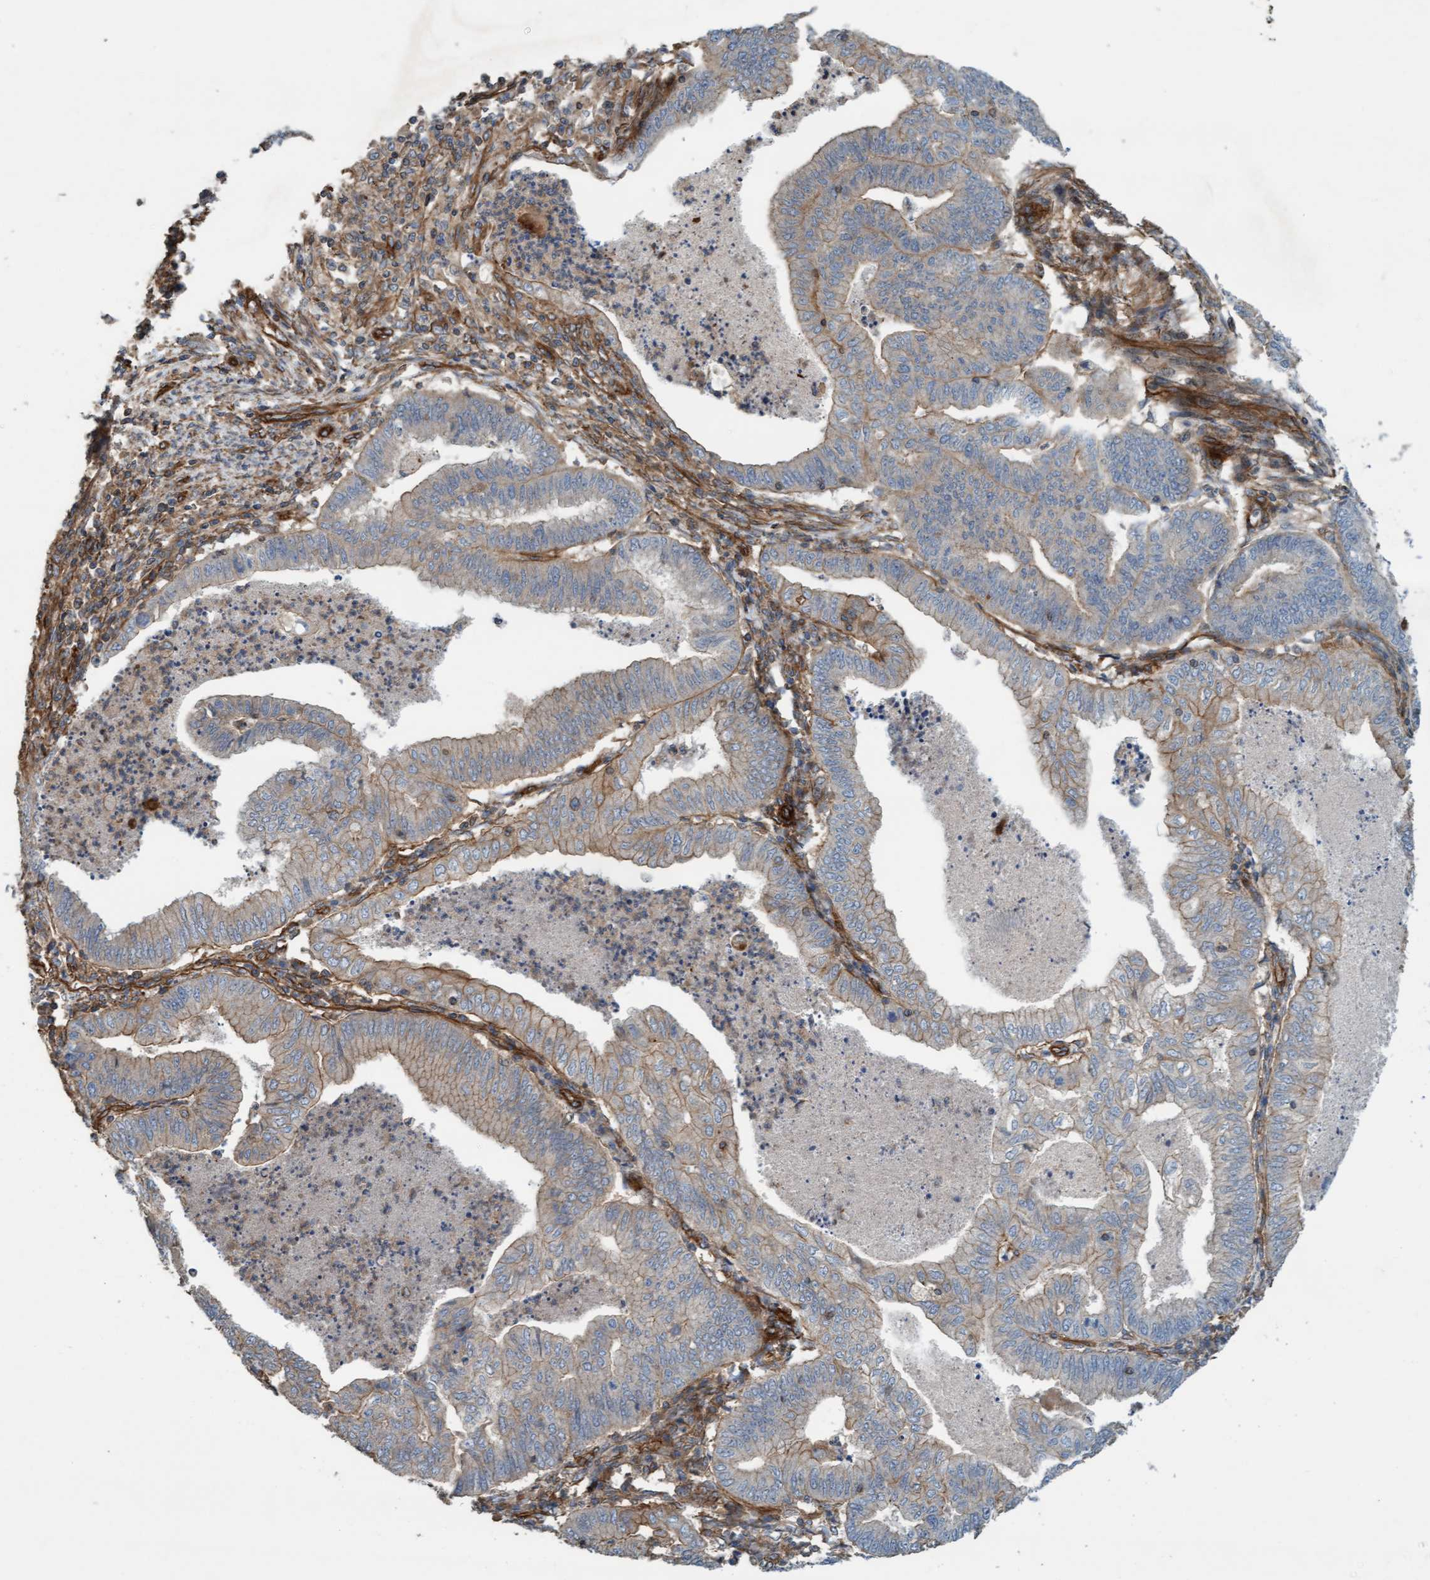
{"staining": {"intensity": "weak", "quantity": "<25%", "location": "cytoplasmic/membranous"}, "tissue": "endometrial cancer", "cell_type": "Tumor cells", "image_type": "cancer", "snomed": [{"axis": "morphology", "description": "Polyp, NOS"}, {"axis": "morphology", "description": "Adenocarcinoma, NOS"}, {"axis": "morphology", "description": "Adenoma, NOS"}, {"axis": "topography", "description": "Endometrium"}], "caption": "Immunohistochemistry (IHC) micrograph of endometrial cancer (adenocarcinoma) stained for a protein (brown), which demonstrates no positivity in tumor cells.", "gene": "STXBP4", "patient": {"sex": "female", "age": 79}}